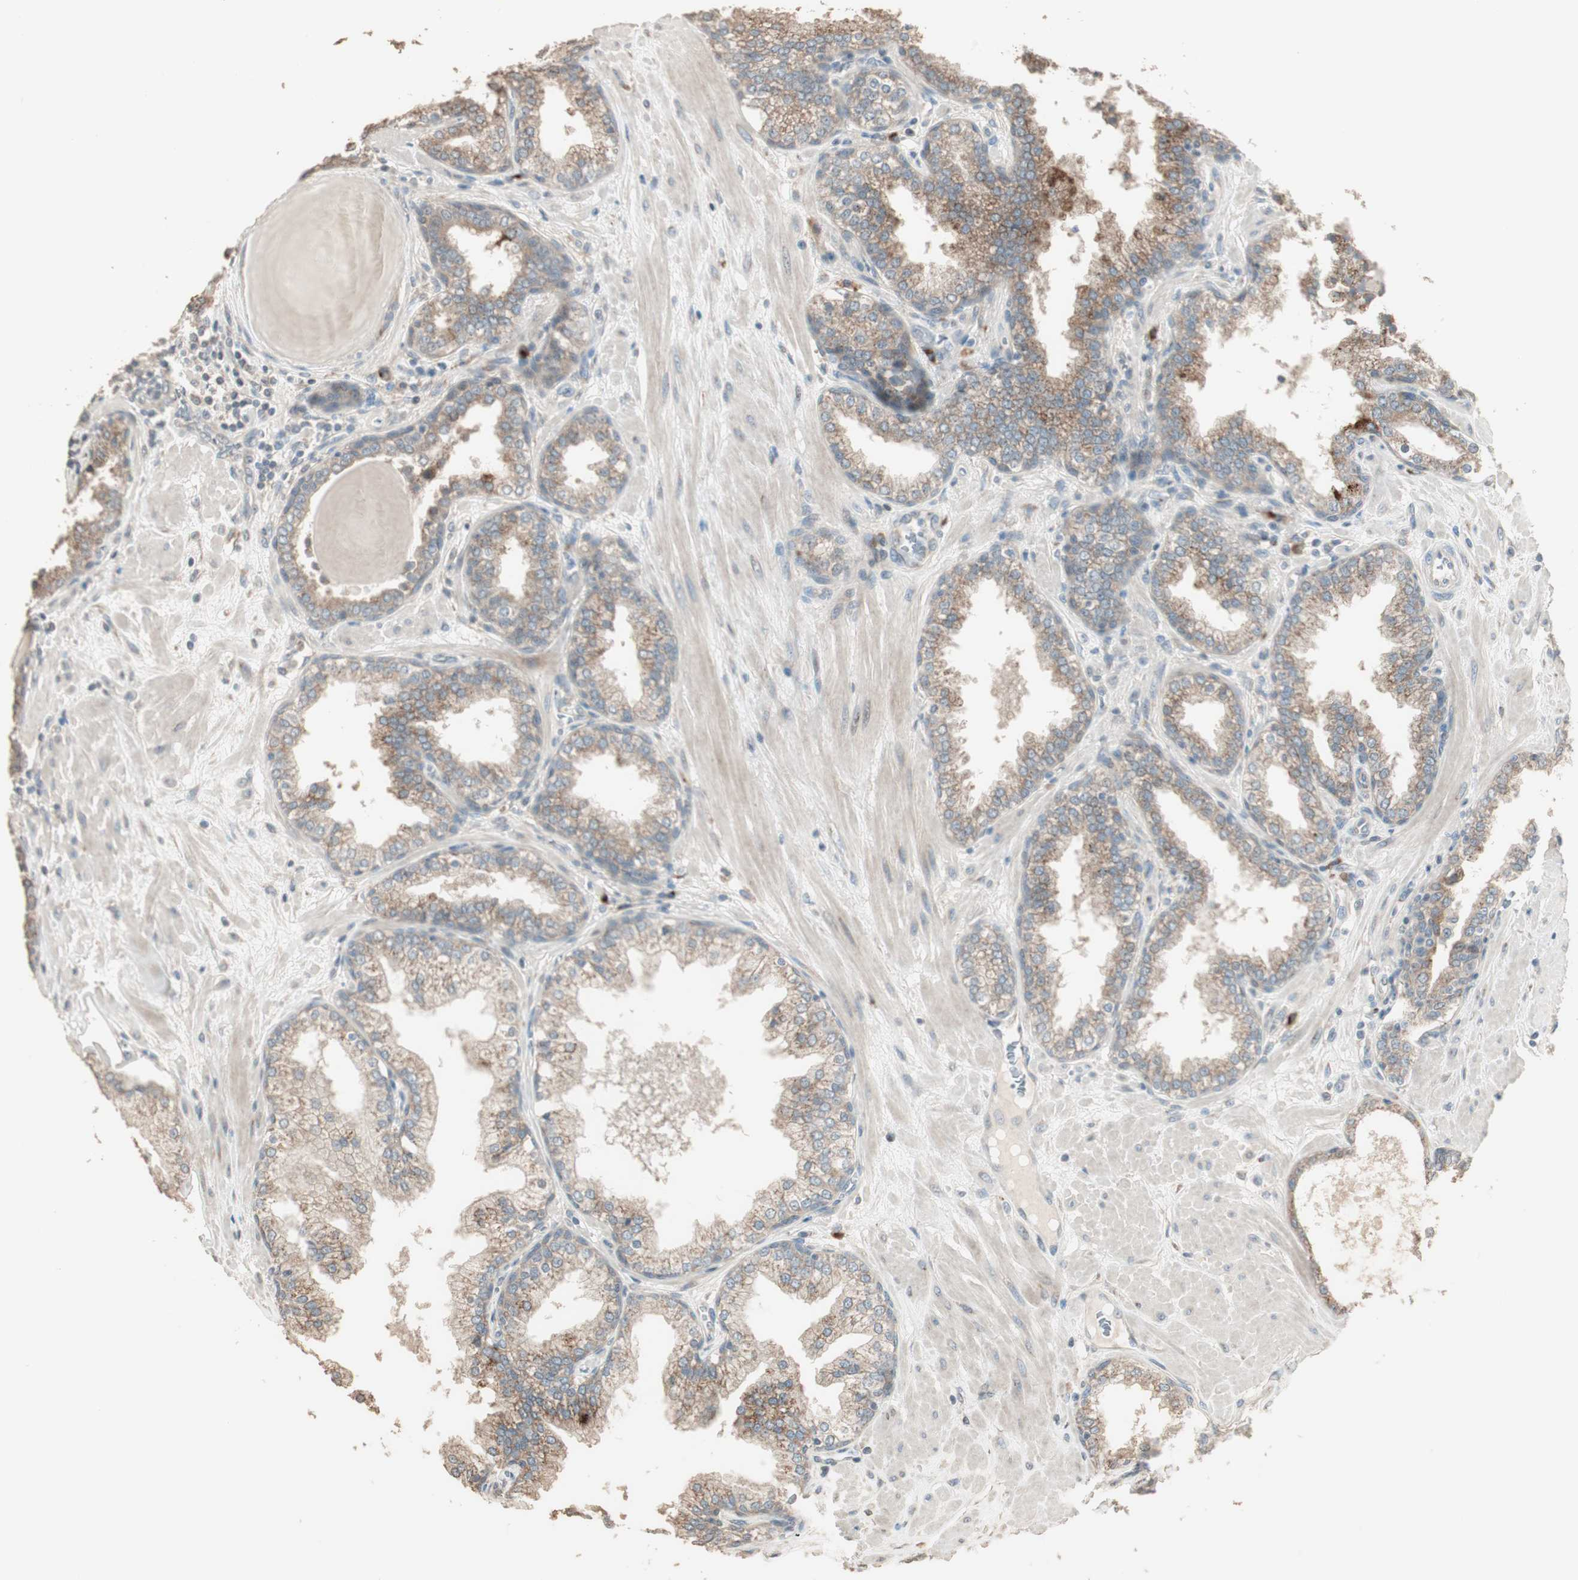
{"staining": {"intensity": "moderate", "quantity": ">75%", "location": "cytoplasmic/membranous"}, "tissue": "prostate", "cell_type": "Glandular cells", "image_type": "normal", "snomed": [{"axis": "morphology", "description": "Normal tissue, NOS"}, {"axis": "topography", "description": "Prostate"}], "caption": "A medium amount of moderate cytoplasmic/membranous positivity is identified in about >75% of glandular cells in benign prostate.", "gene": "RARRES1", "patient": {"sex": "male", "age": 51}}